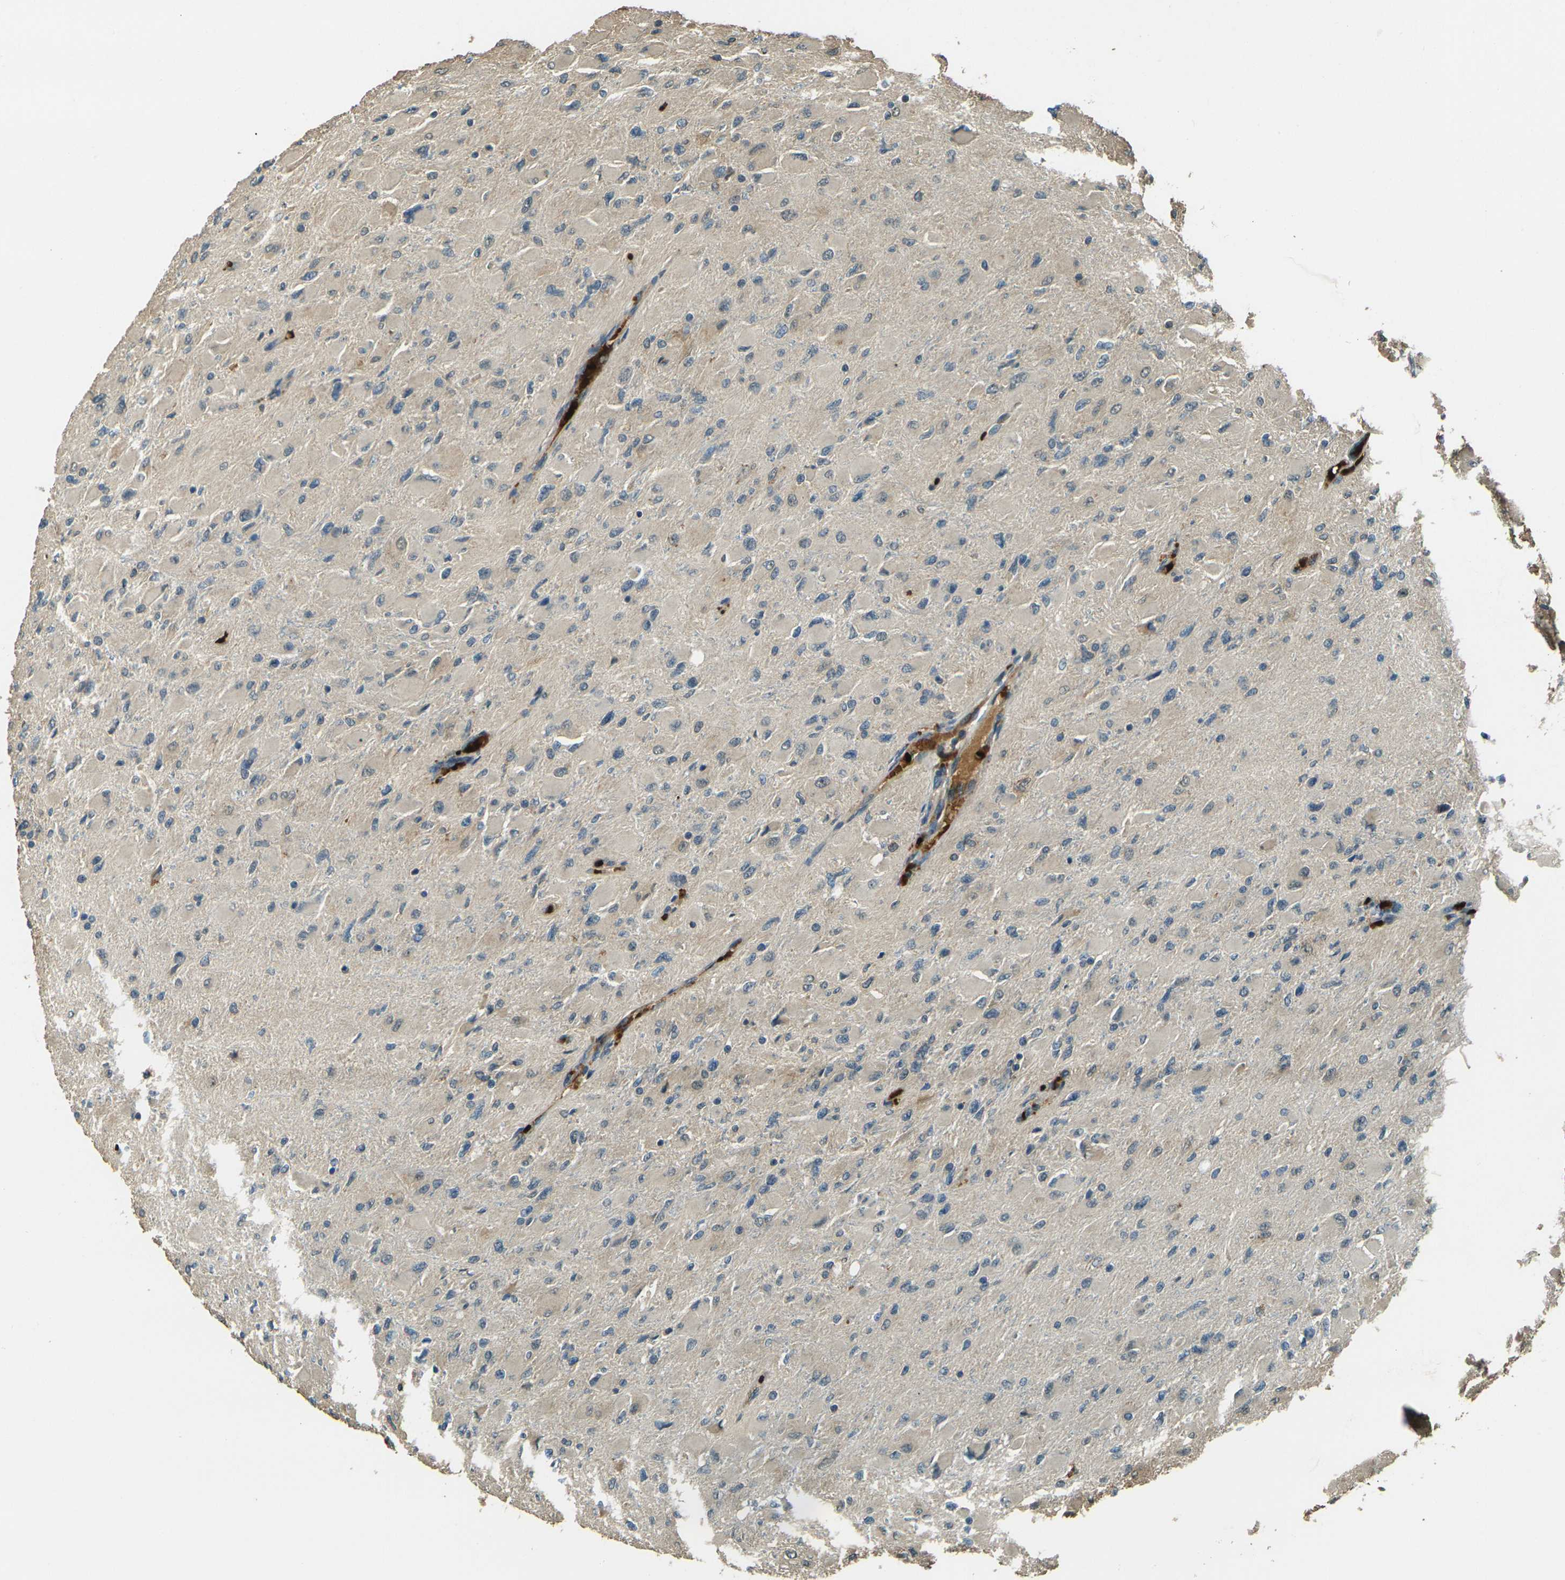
{"staining": {"intensity": "weak", "quantity": "<25%", "location": "cytoplasmic/membranous"}, "tissue": "glioma", "cell_type": "Tumor cells", "image_type": "cancer", "snomed": [{"axis": "morphology", "description": "Glioma, malignant, High grade"}, {"axis": "topography", "description": "Cerebral cortex"}], "caption": "Malignant high-grade glioma stained for a protein using immunohistochemistry reveals no expression tumor cells.", "gene": "TOR1A", "patient": {"sex": "female", "age": 36}}